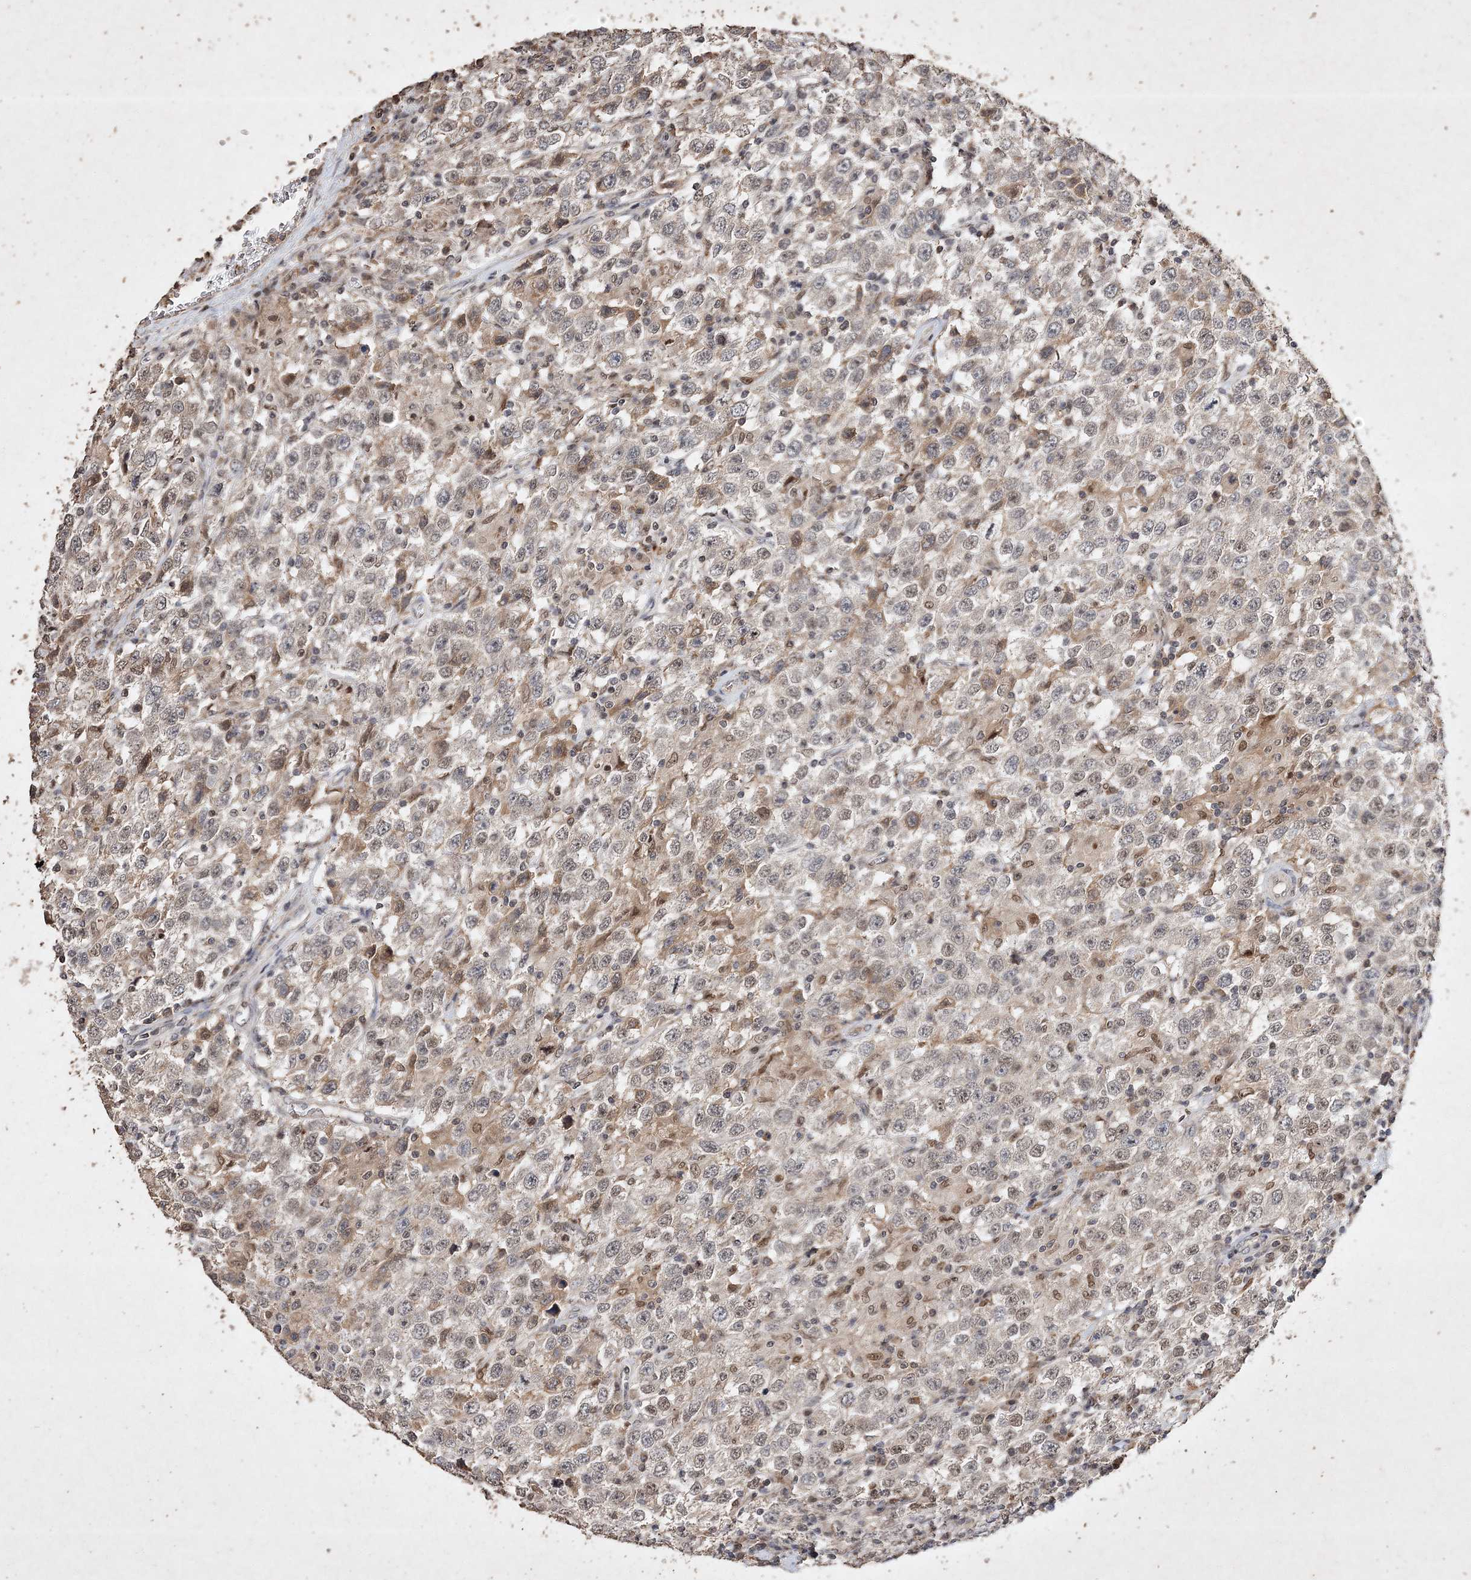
{"staining": {"intensity": "weak", "quantity": "<25%", "location": "nuclear"}, "tissue": "testis cancer", "cell_type": "Tumor cells", "image_type": "cancer", "snomed": [{"axis": "morphology", "description": "Seminoma, NOS"}, {"axis": "topography", "description": "Testis"}], "caption": "DAB immunohistochemical staining of human seminoma (testis) displays no significant expression in tumor cells. The staining is performed using DAB (3,3'-diaminobenzidine) brown chromogen with nuclei counter-stained in using hematoxylin.", "gene": "C3orf38", "patient": {"sex": "male", "age": 41}}